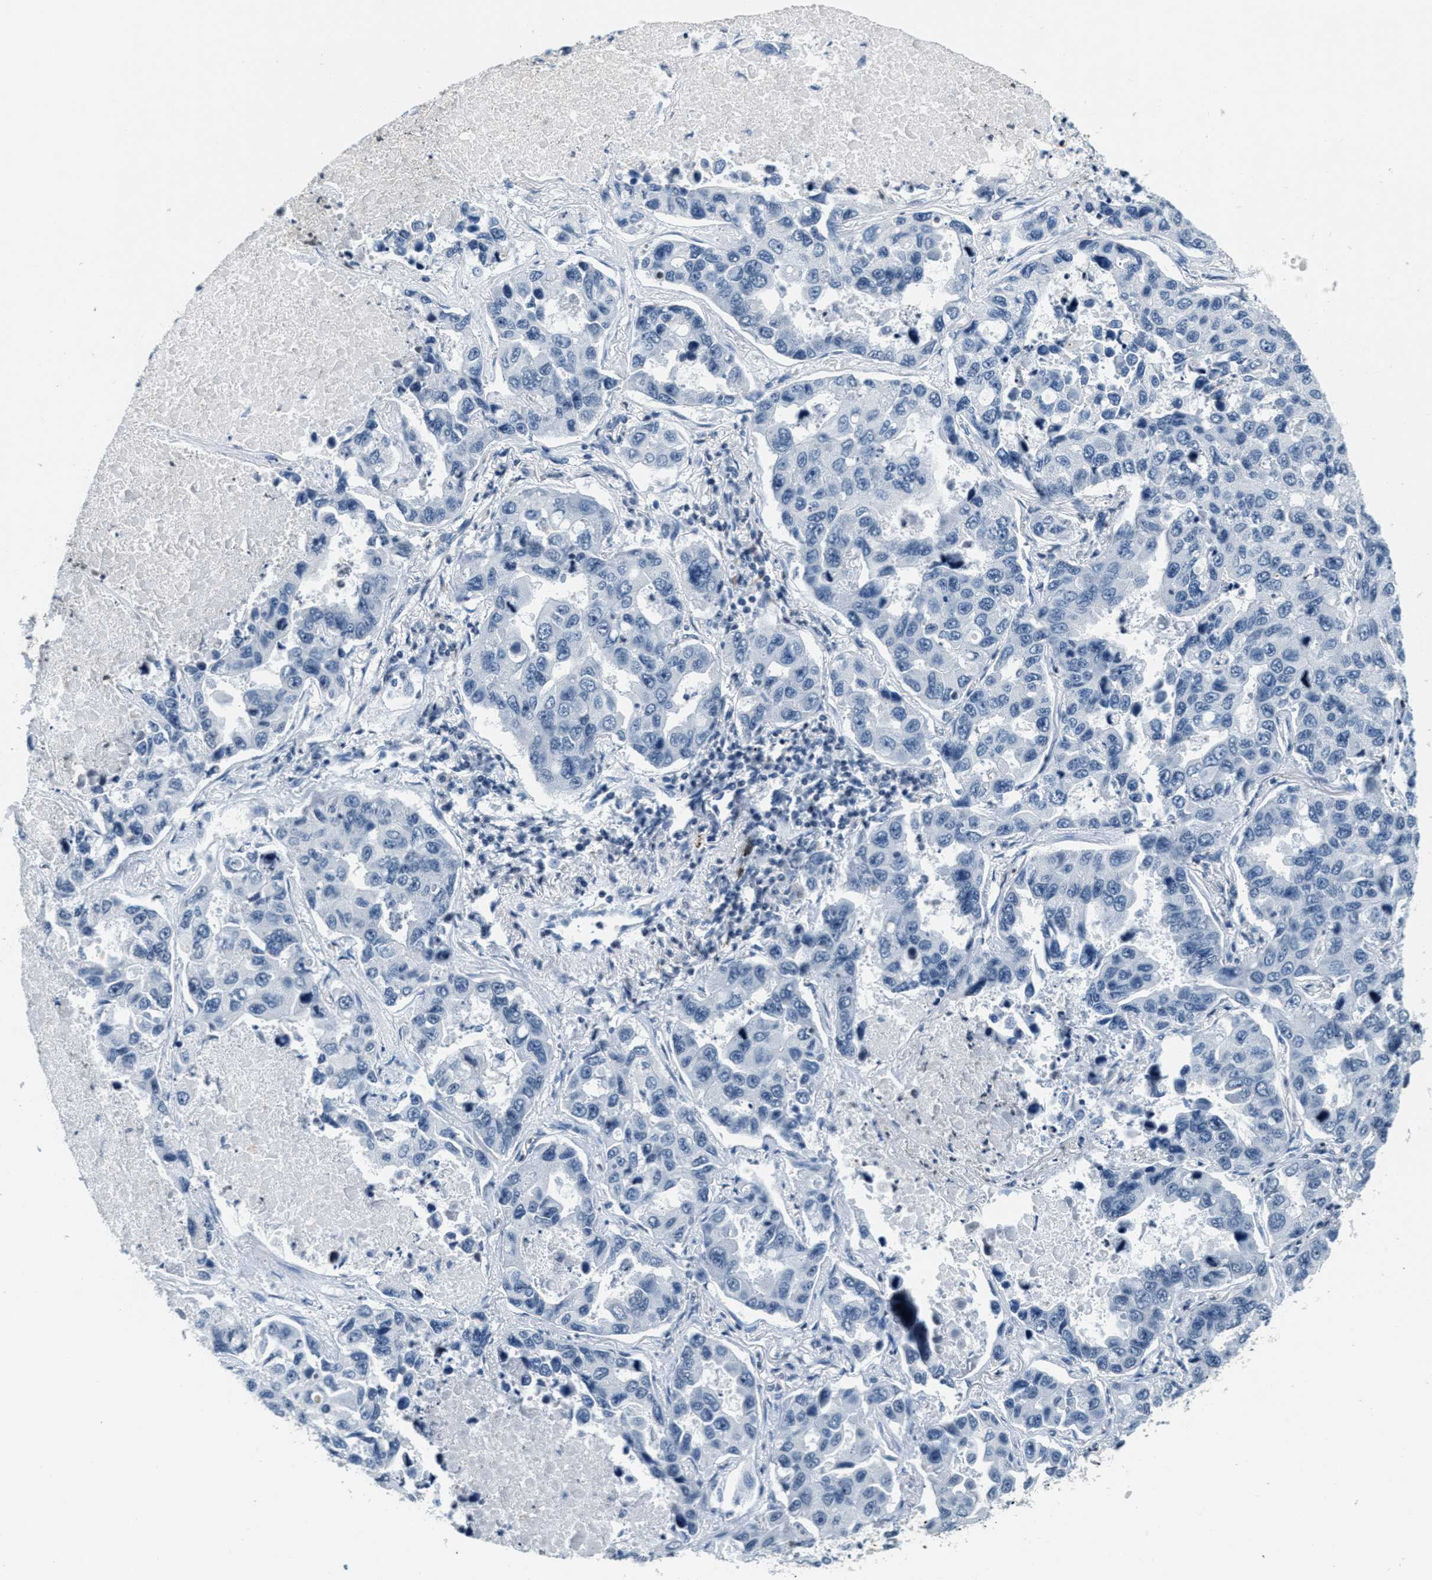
{"staining": {"intensity": "negative", "quantity": "none", "location": "none"}, "tissue": "lung cancer", "cell_type": "Tumor cells", "image_type": "cancer", "snomed": [{"axis": "morphology", "description": "Adenocarcinoma, NOS"}, {"axis": "topography", "description": "Lung"}], "caption": "High magnification brightfield microscopy of lung adenocarcinoma stained with DAB (brown) and counterstained with hematoxylin (blue): tumor cells show no significant expression.", "gene": "CA4", "patient": {"sex": "male", "age": 64}}